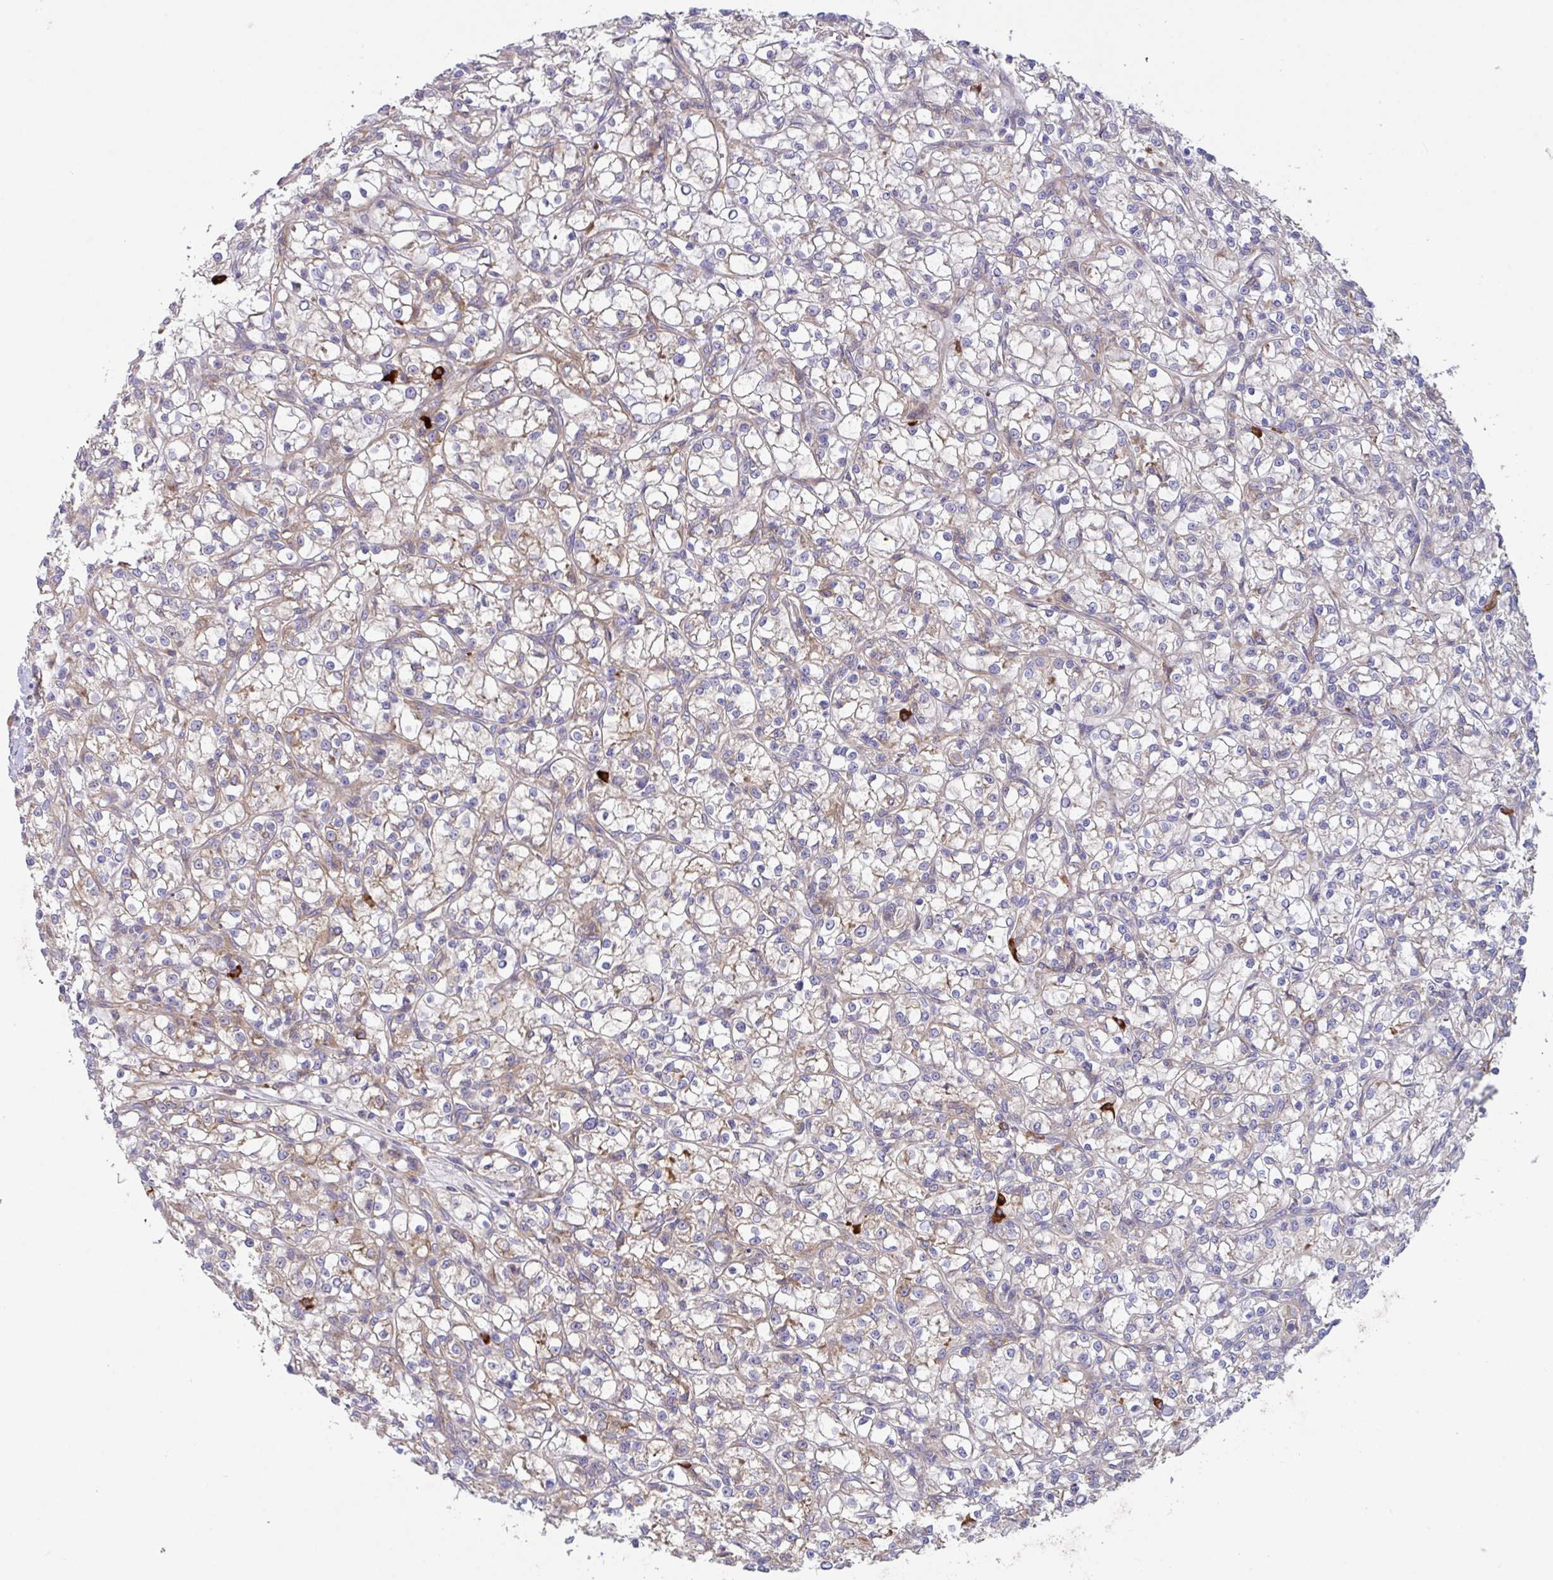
{"staining": {"intensity": "weak", "quantity": "25%-75%", "location": "cytoplasmic/membranous"}, "tissue": "renal cancer", "cell_type": "Tumor cells", "image_type": "cancer", "snomed": [{"axis": "morphology", "description": "Adenocarcinoma, NOS"}, {"axis": "topography", "description": "Kidney"}], "caption": "Protein staining of renal cancer tissue demonstrates weak cytoplasmic/membranous expression in approximately 25%-75% of tumor cells.", "gene": "YARS2", "patient": {"sex": "female", "age": 59}}